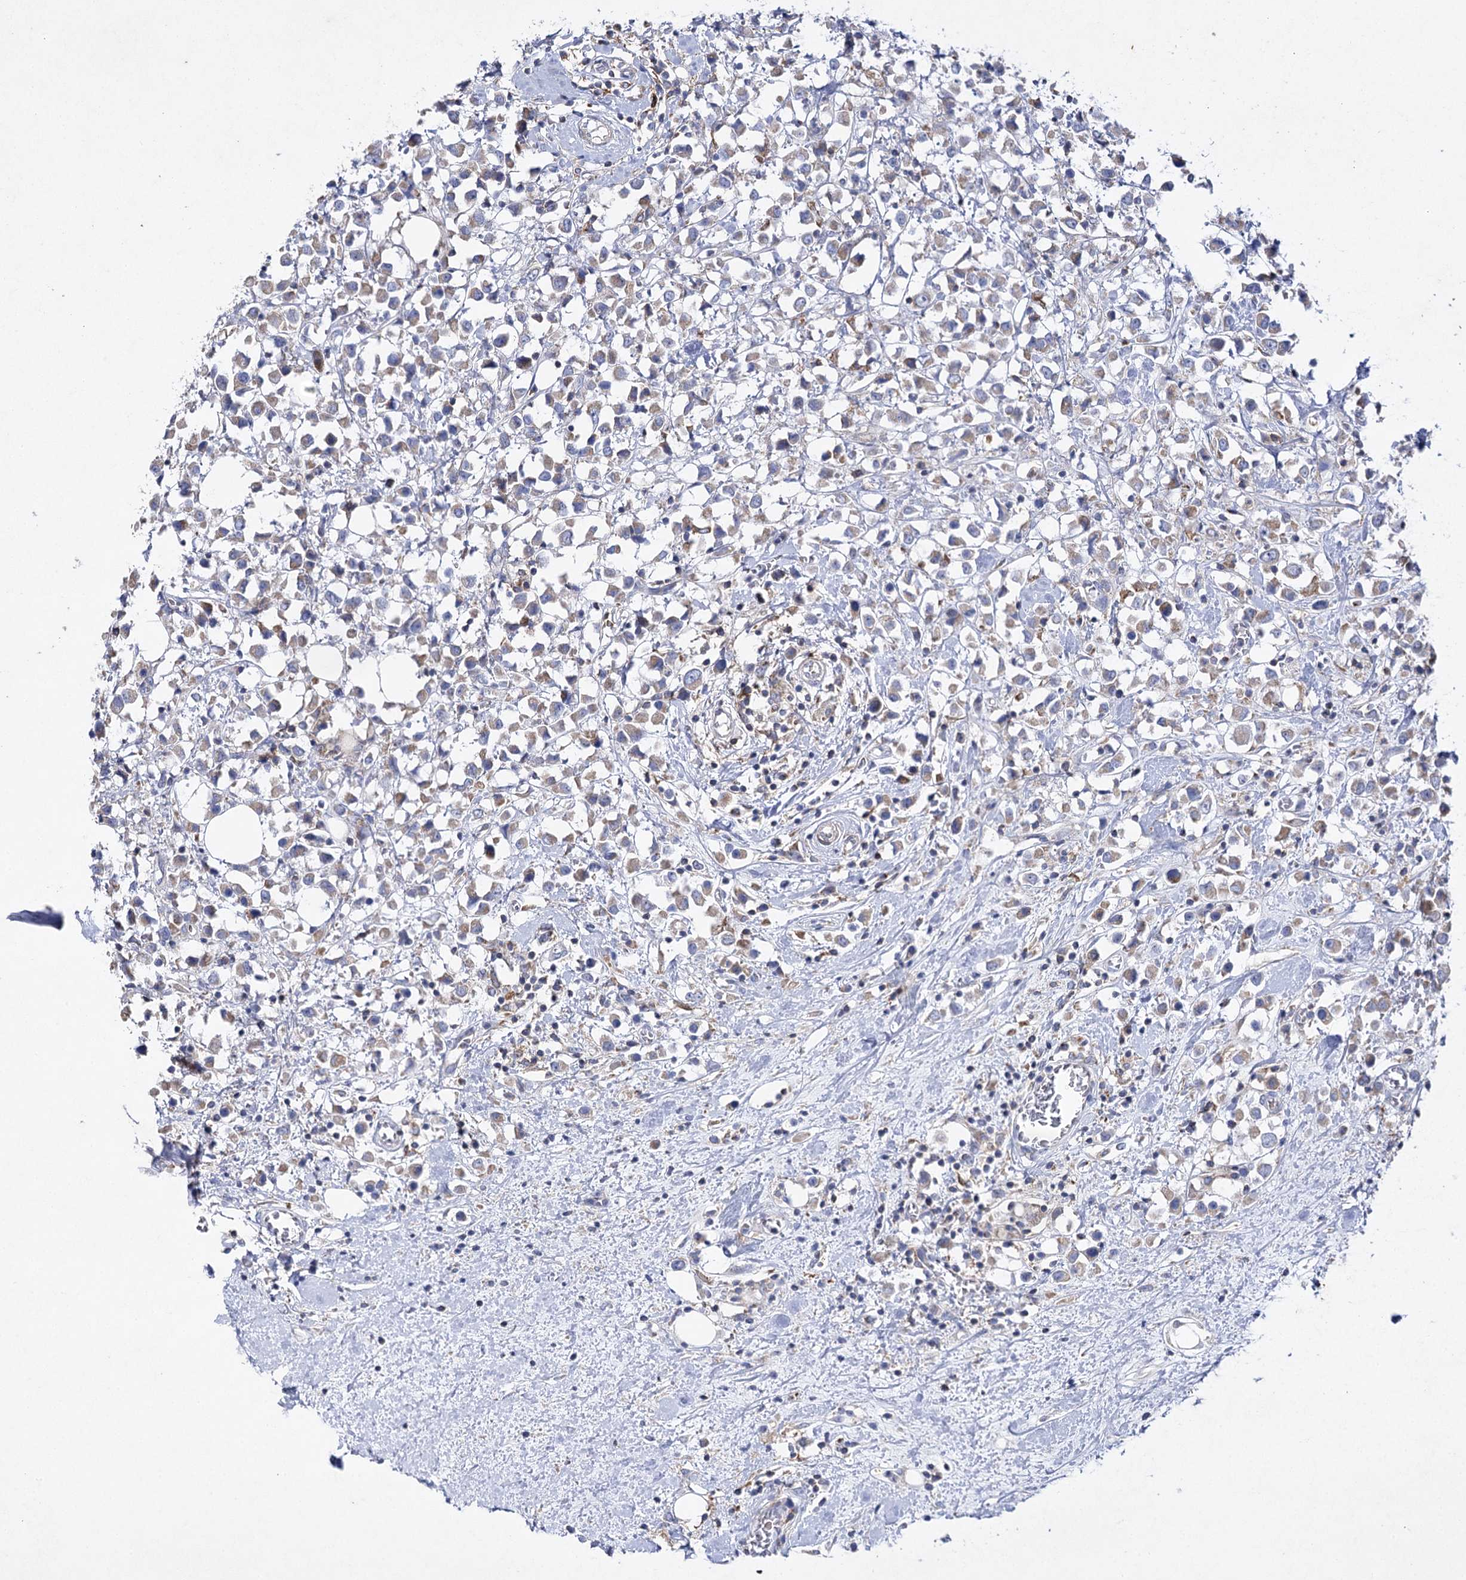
{"staining": {"intensity": "weak", "quantity": ">75%", "location": "cytoplasmic/membranous"}, "tissue": "breast cancer", "cell_type": "Tumor cells", "image_type": "cancer", "snomed": [{"axis": "morphology", "description": "Duct carcinoma"}, {"axis": "topography", "description": "Breast"}], "caption": "Protein staining exhibits weak cytoplasmic/membranous staining in approximately >75% of tumor cells in breast cancer.", "gene": "COX15", "patient": {"sex": "female", "age": 61}}